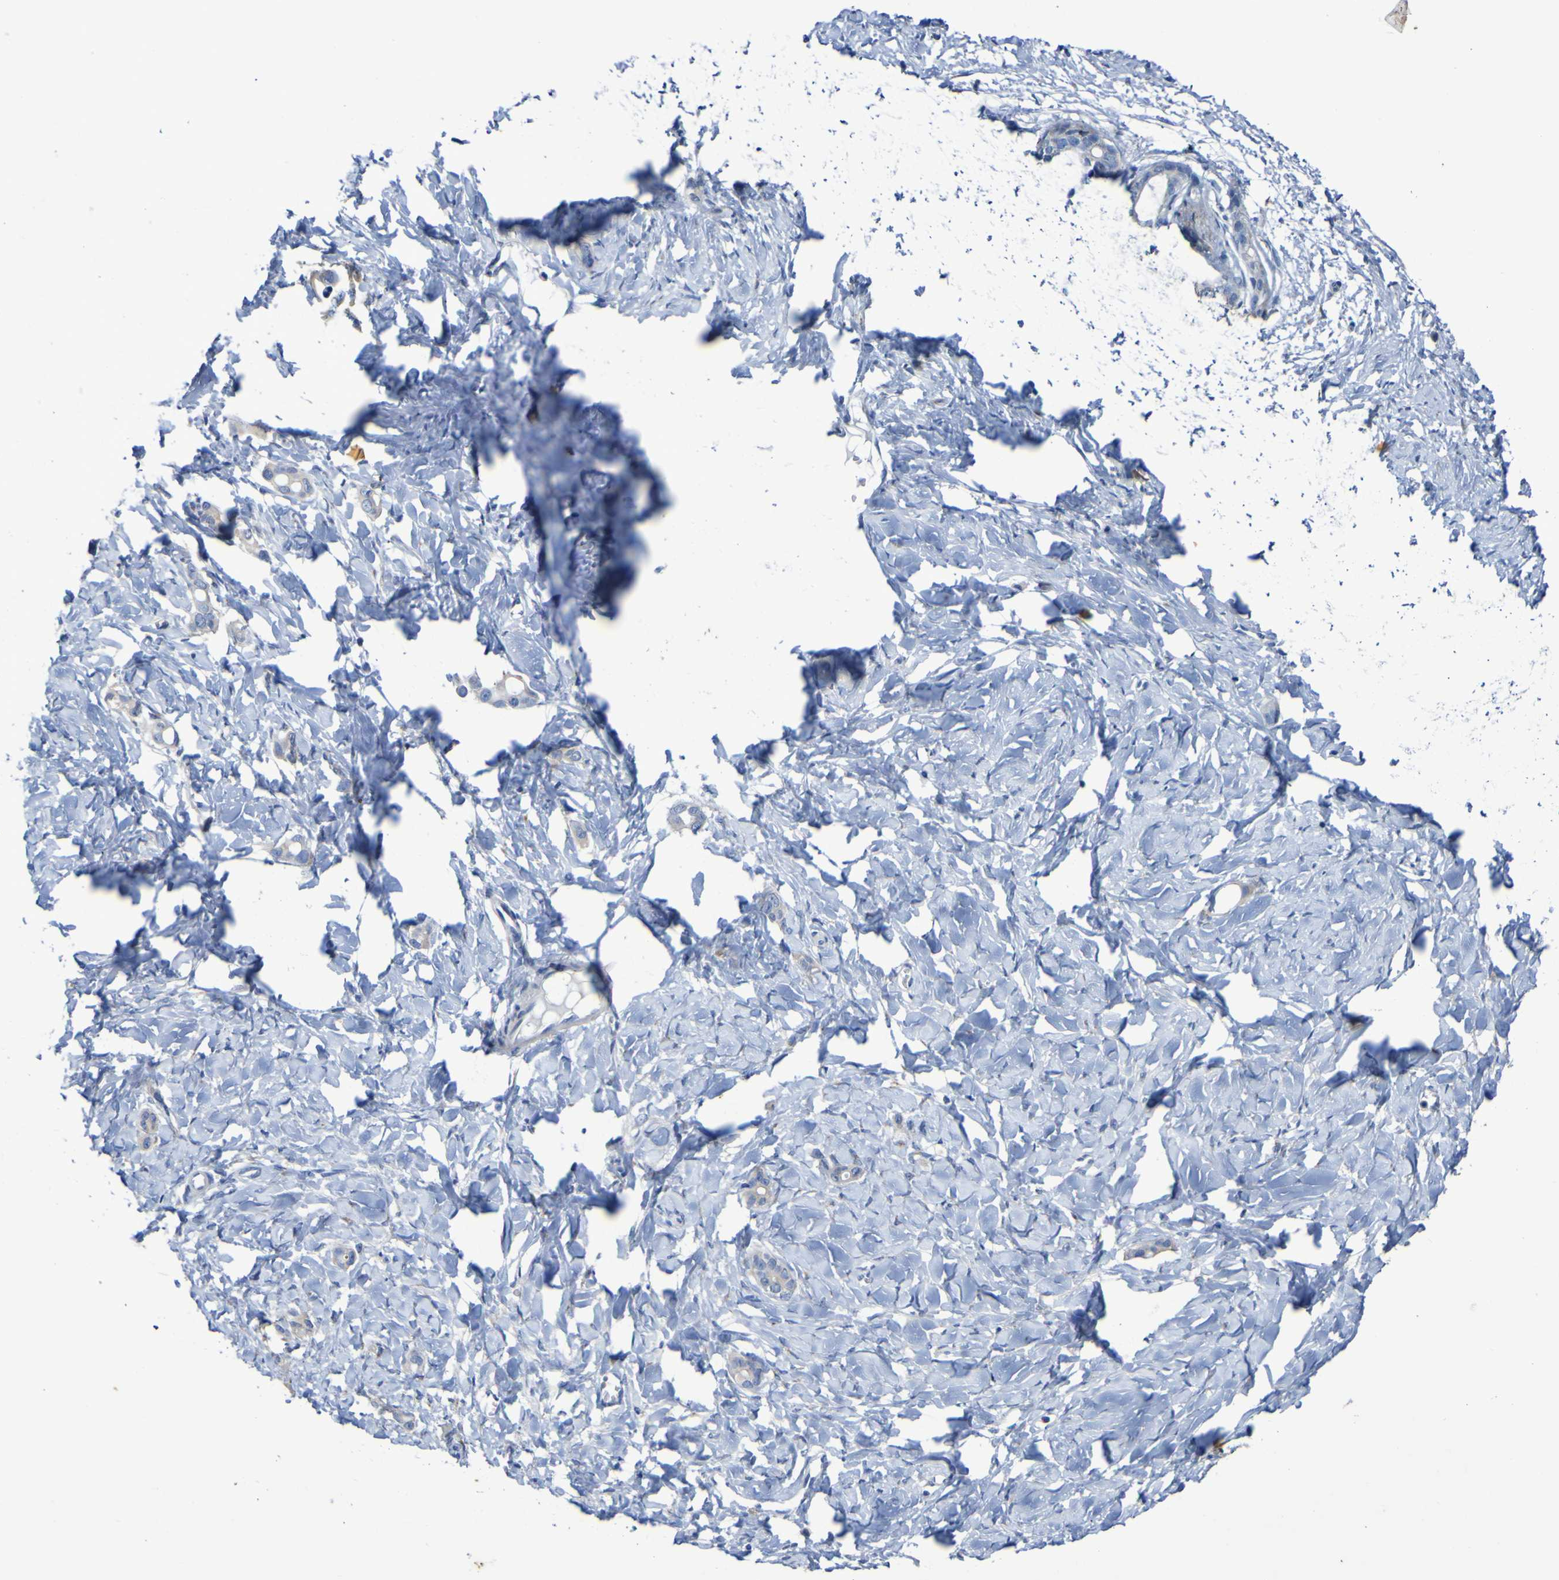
{"staining": {"intensity": "weak", "quantity": "25%-75%", "location": "cytoplasmic/membranous"}, "tissue": "stomach cancer", "cell_type": "Tumor cells", "image_type": "cancer", "snomed": [{"axis": "morphology", "description": "Adenocarcinoma, NOS"}, {"axis": "topography", "description": "Stomach"}], "caption": "A brown stain shows weak cytoplasmic/membranous positivity of a protein in stomach adenocarcinoma tumor cells.", "gene": "C11orf24", "patient": {"sex": "female", "age": 75}}